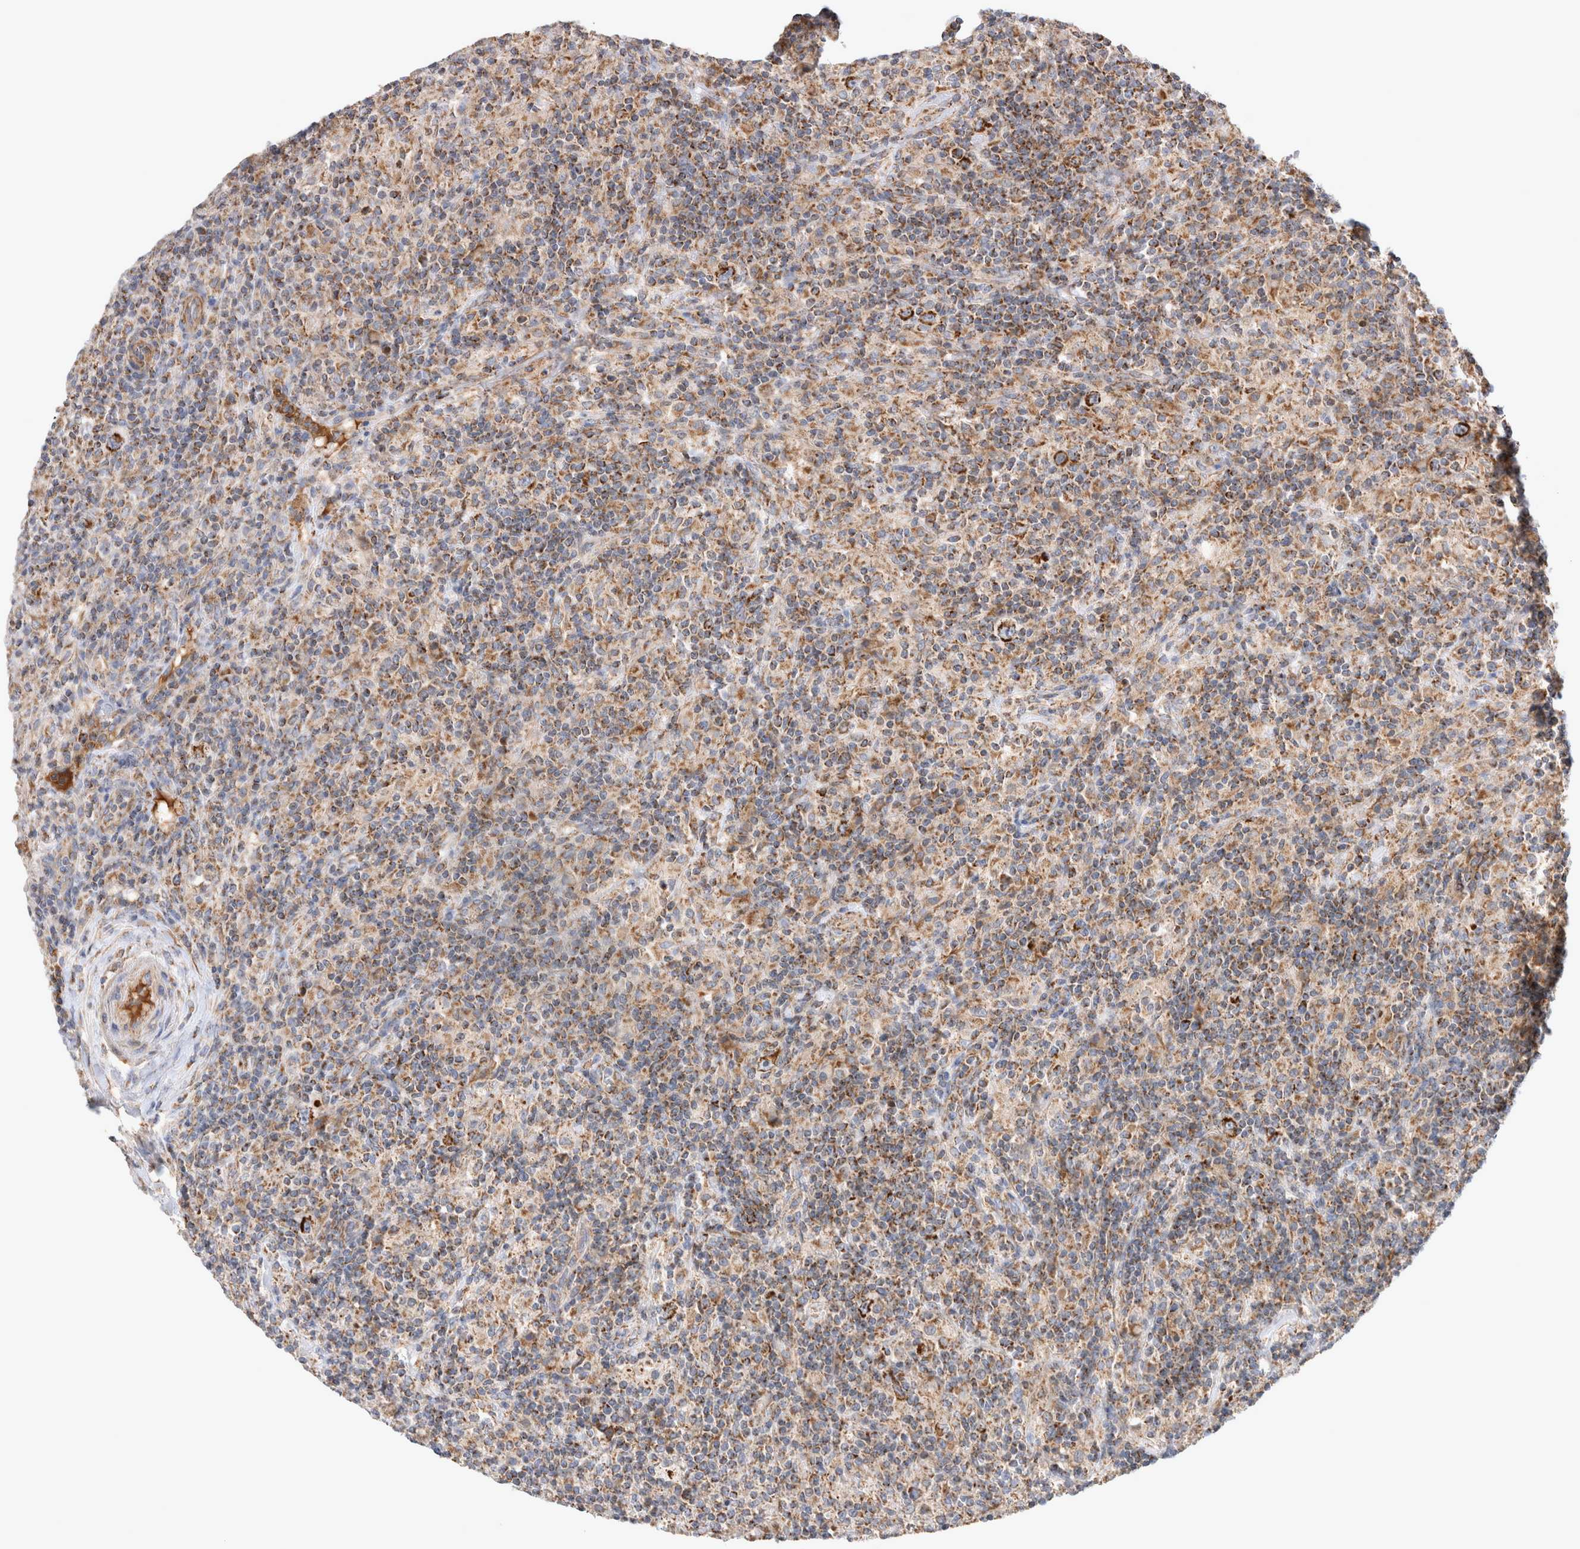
{"staining": {"intensity": "moderate", "quantity": ">75%", "location": "cytoplasmic/membranous"}, "tissue": "lymphoma", "cell_type": "Tumor cells", "image_type": "cancer", "snomed": [{"axis": "morphology", "description": "Hodgkin's disease, NOS"}, {"axis": "topography", "description": "Lymph node"}], "caption": "A medium amount of moderate cytoplasmic/membranous expression is identified in about >75% of tumor cells in Hodgkin's disease tissue.", "gene": "MRPS28", "patient": {"sex": "male", "age": 70}}